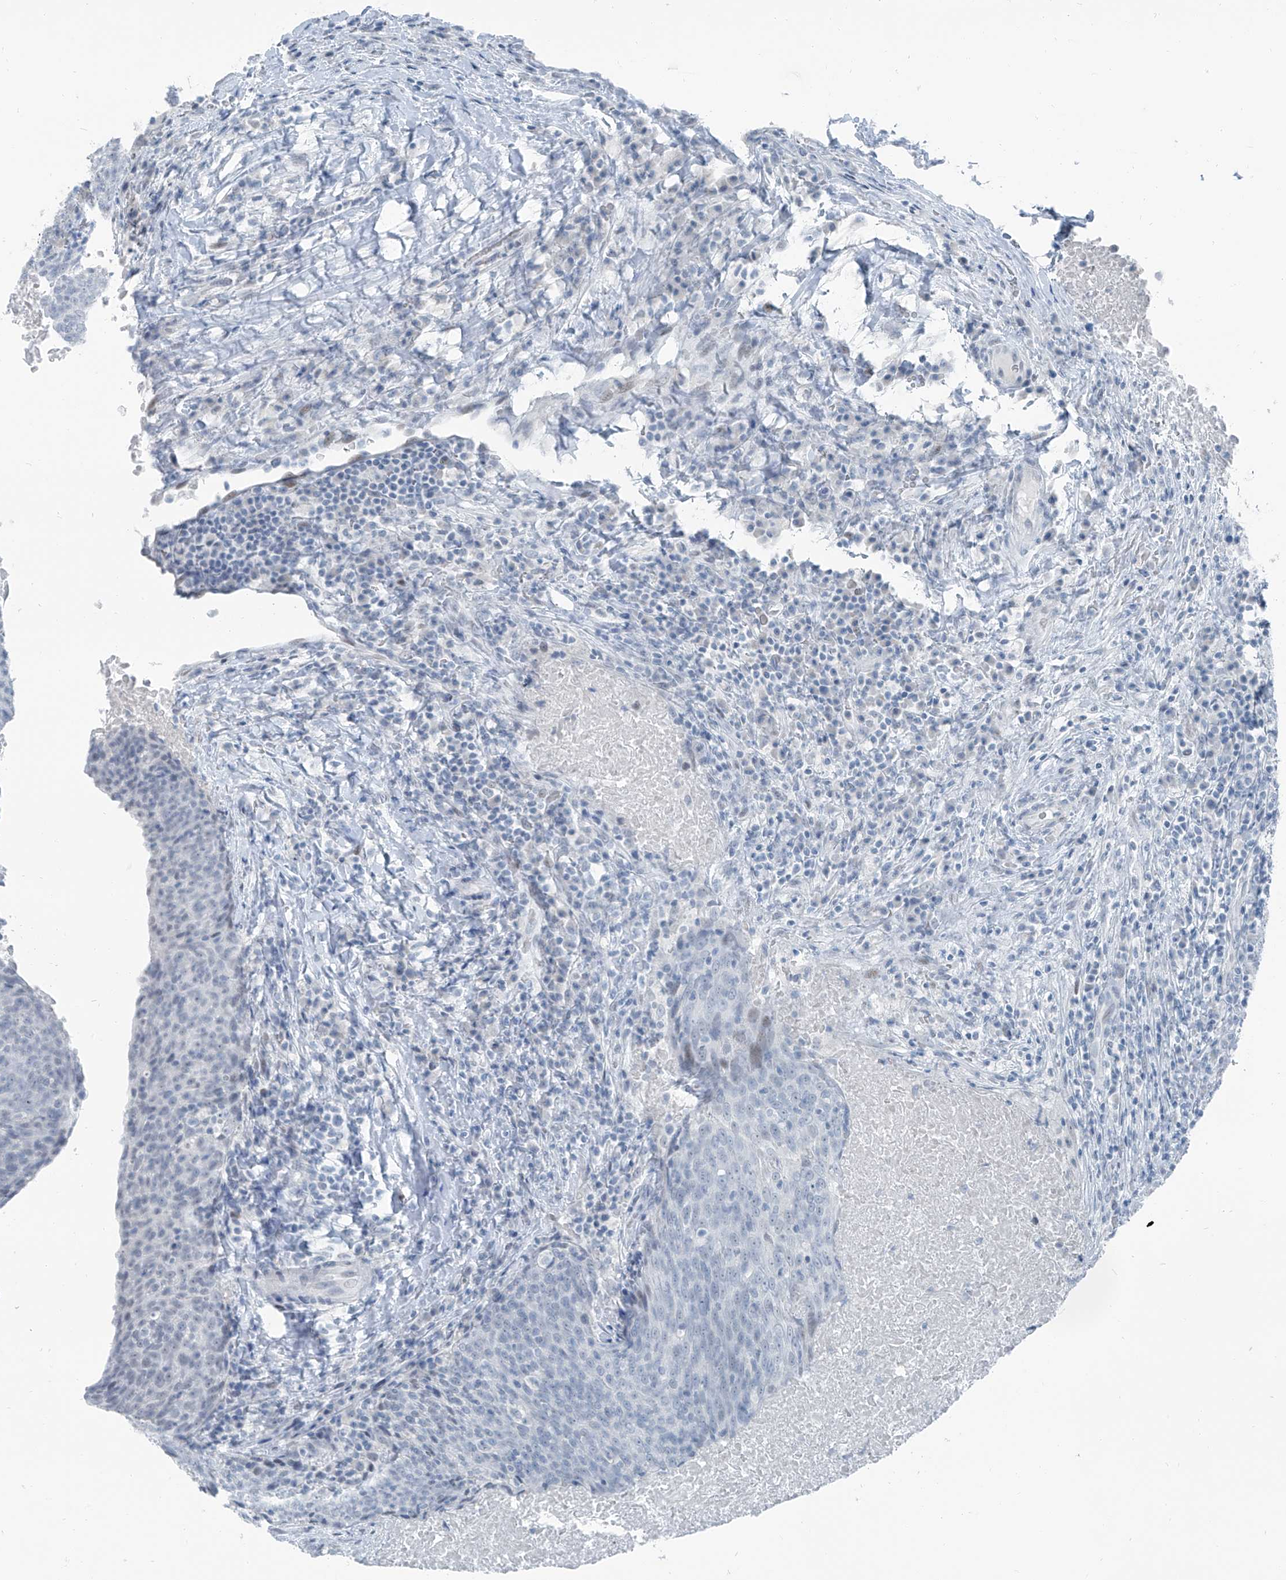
{"staining": {"intensity": "negative", "quantity": "none", "location": "none"}, "tissue": "head and neck cancer", "cell_type": "Tumor cells", "image_type": "cancer", "snomed": [{"axis": "morphology", "description": "Squamous cell carcinoma, NOS"}, {"axis": "morphology", "description": "Squamous cell carcinoma, metastatic, NOS"}, {"axis": "topography", "description": "Lymph node"}, {"axis": "topography", "description": "Head-Neck"}], "caption": "Immunohistochemistry of human head and neck cancer (squamous cell carcinoma) reveals no positivity in tumor cells.", "gene": "RGN", "patient": {"sex": "male", "age": 62}}